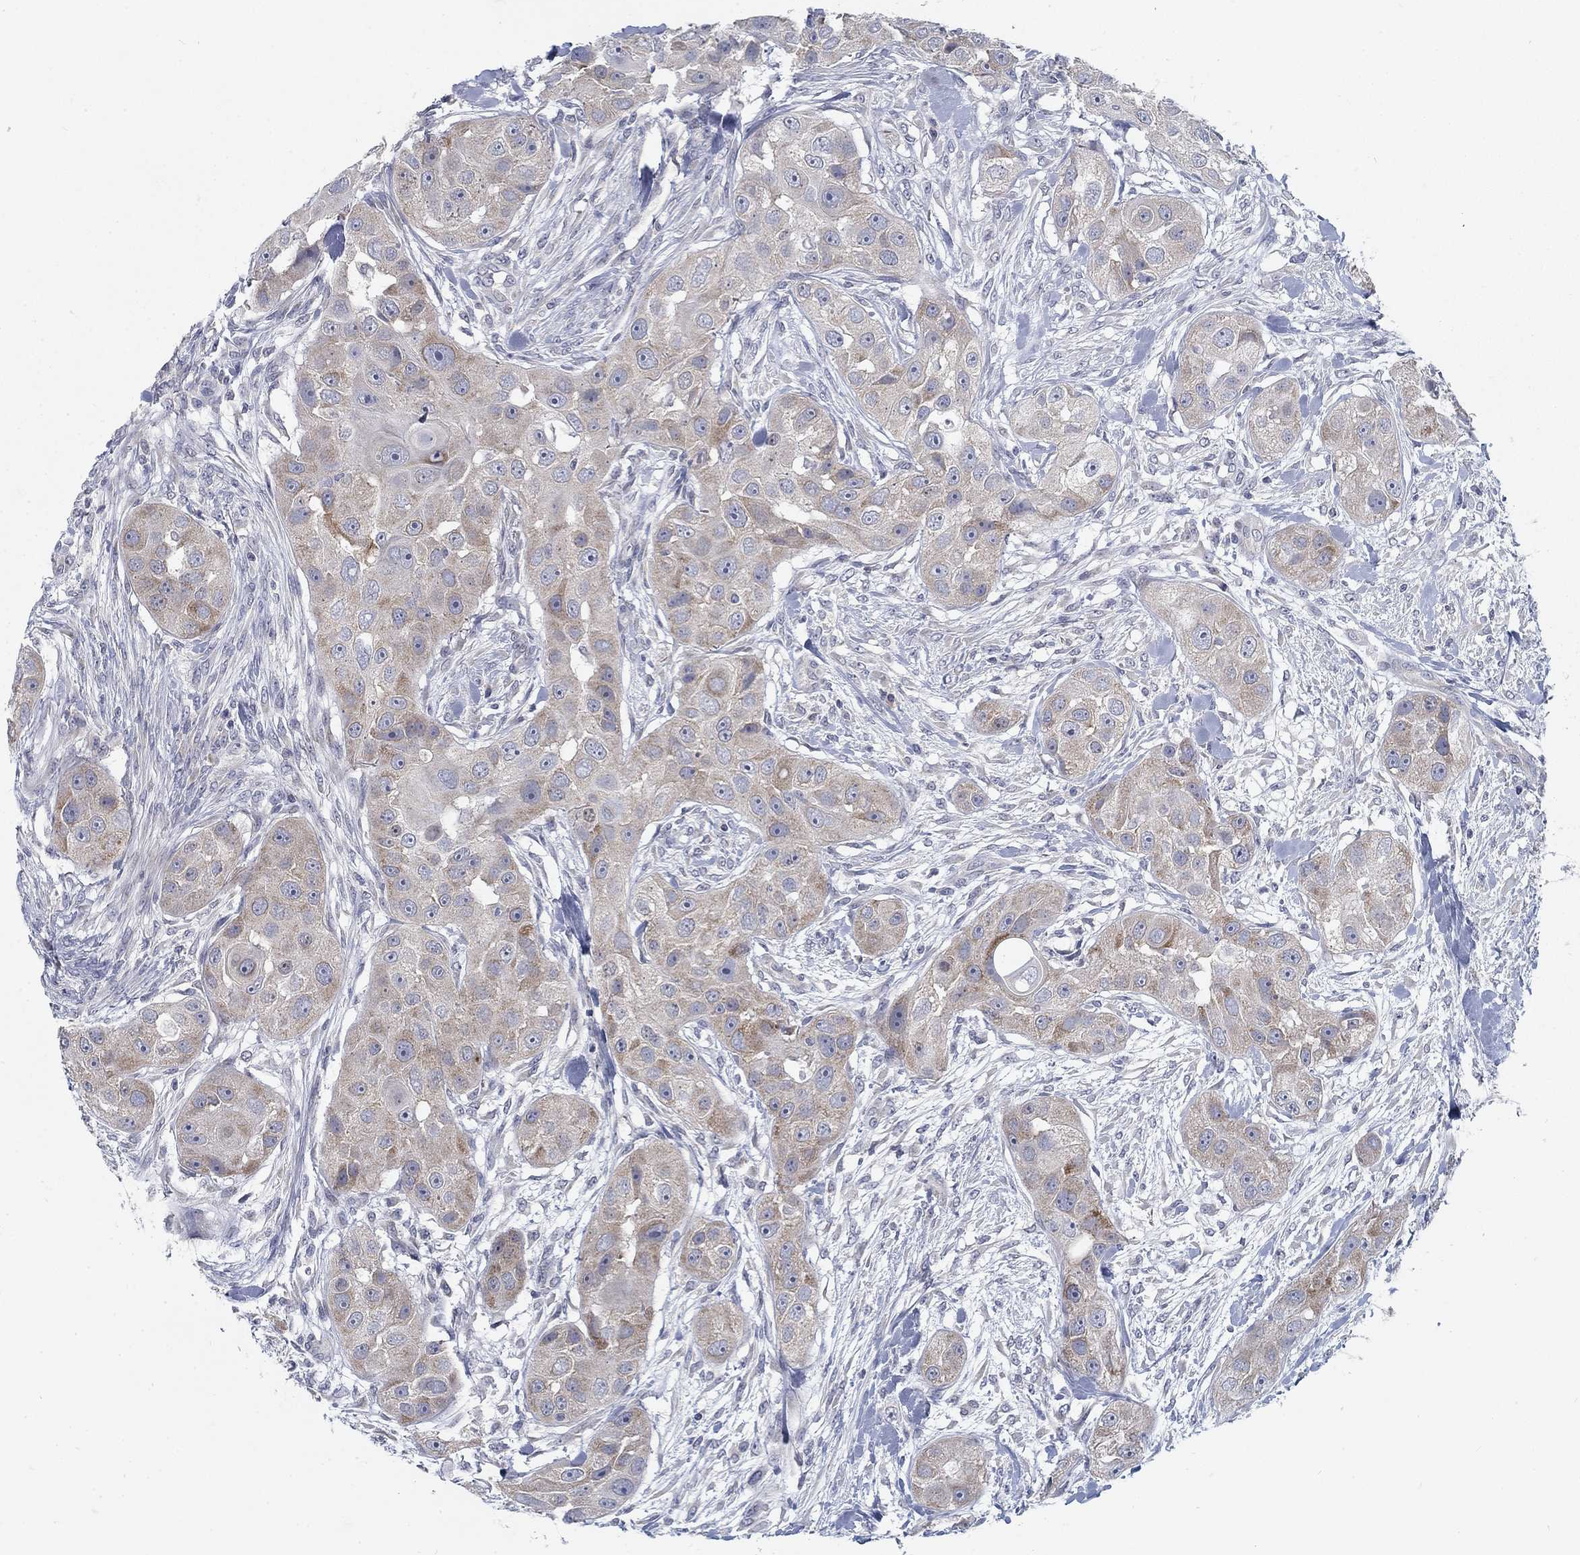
{"staining": {"intensity": "moderate", "quantity": "<25%", "location": "cytoplasmic/membranous"}, "tissue": "head and neck cancer", "cell_type": "Tumor cells", "image_type": "cancer", "snomed": [{"axis": "morphology", "description": "Squamous cell carcinoma, NOS"}, {"axis": "topography", "description": "Head-Neck"}], "caption": "Immunohistochemistry histopathology image of head and neck cancer stained for a protein (brown), which exhibits low levels of moderate cytoplasmic/membranous expression in approximately <25% of tumor cells.", "gene": "ATP1A3", "patient": {"sex": "male", "age": 51}}